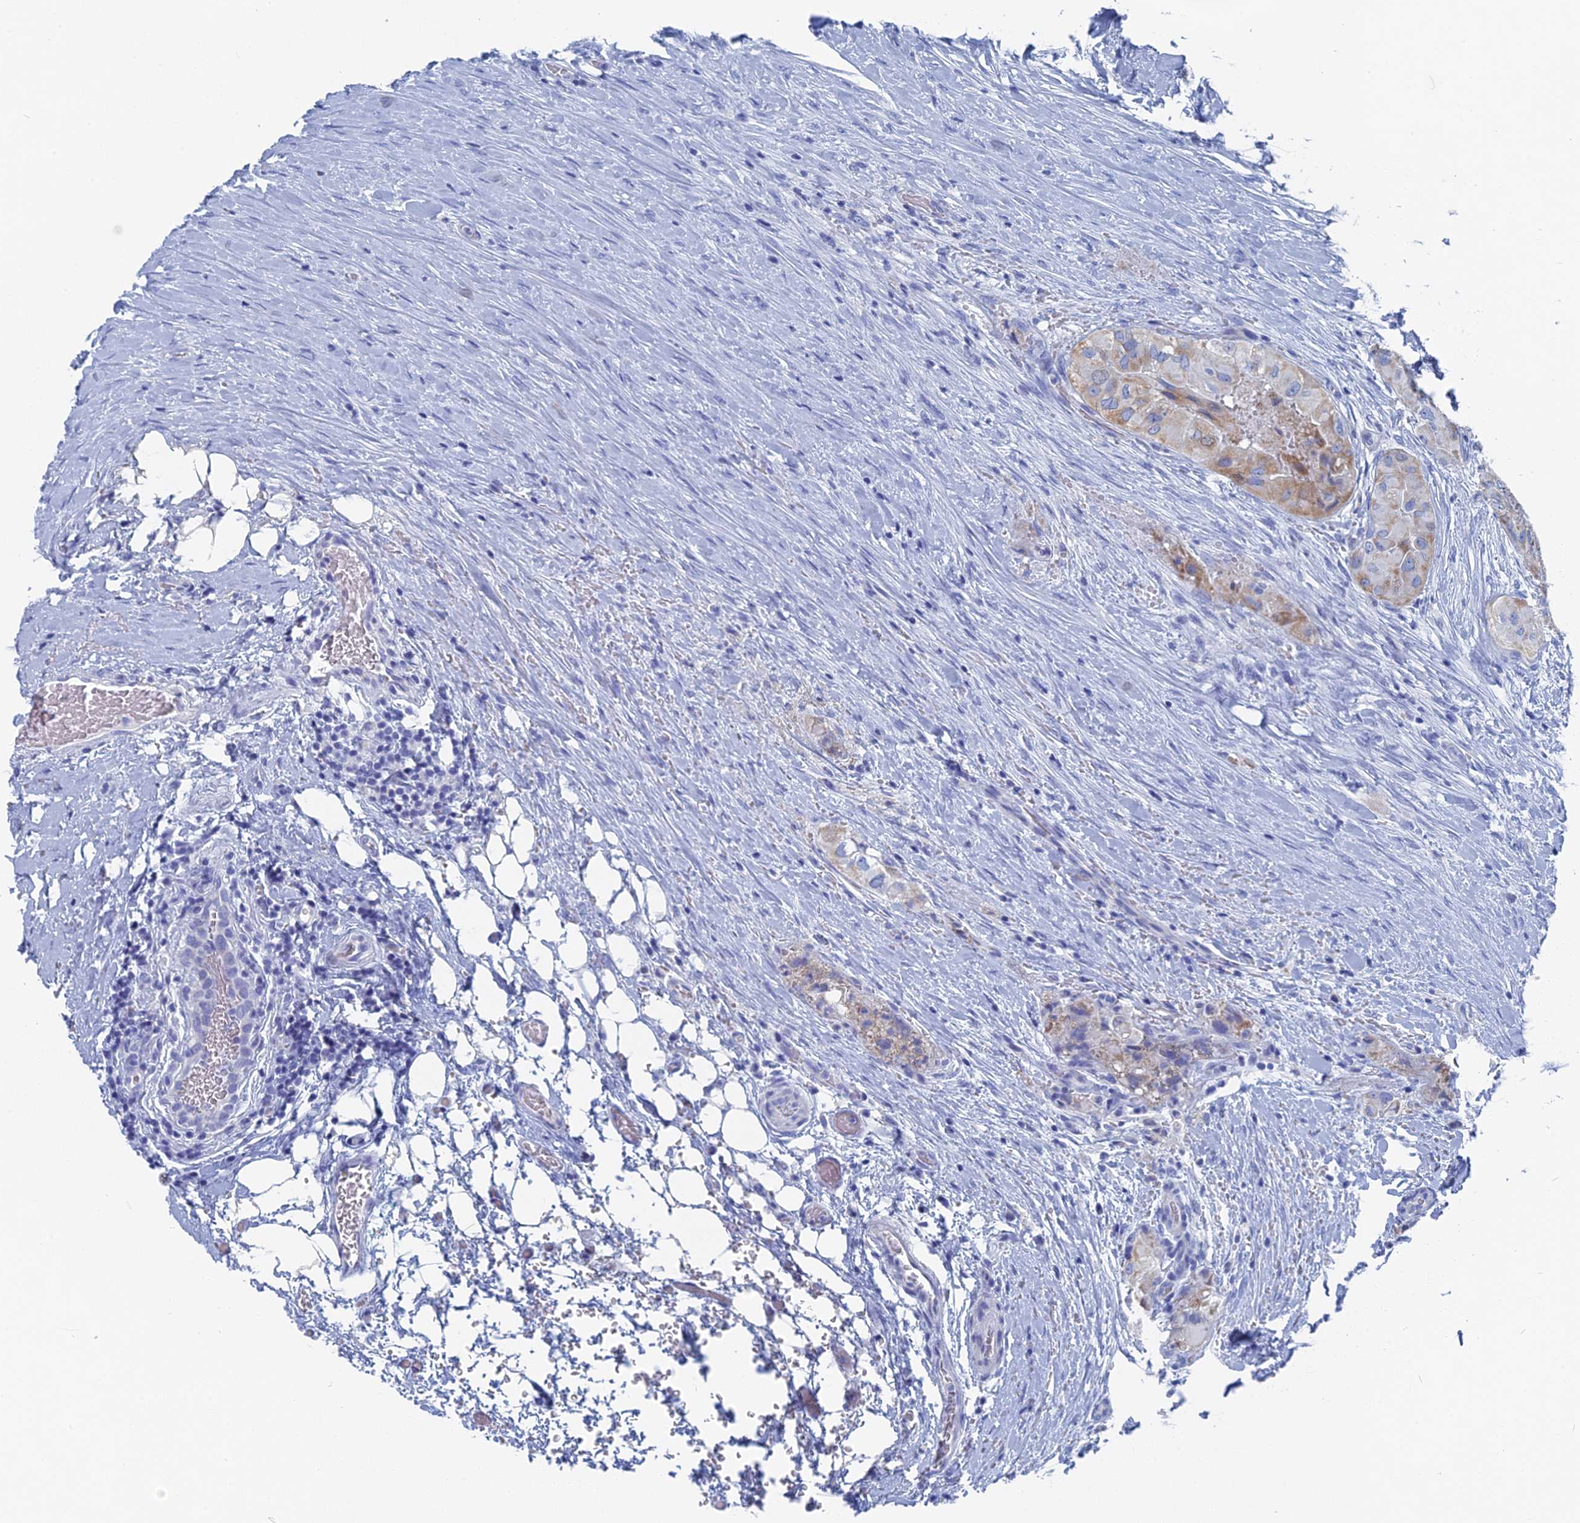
{"staining": {"intensity": "weak", "quantity": "<25%", "location": "cytoplasmic/membranous"}, "tissue": "thyroid cancer", "cell_type": "Tumor cells", "image_type": "cancer", "snomed": [{"axis": "morphology", "description": "Papillary adenocarcinoma, NOS"}, {"axis": "topography", "description": "Thyroid gland"}], "caption": "DAB immunohistochemical staining of human thyroid cancer shows no significant positivity in tumor cells. (DAB (3,3'-diaminobenzidine) immunohistochemistry, high magnification).", "gene": "HIGD1A", "patient": {"sex": "female", "age": 59}}